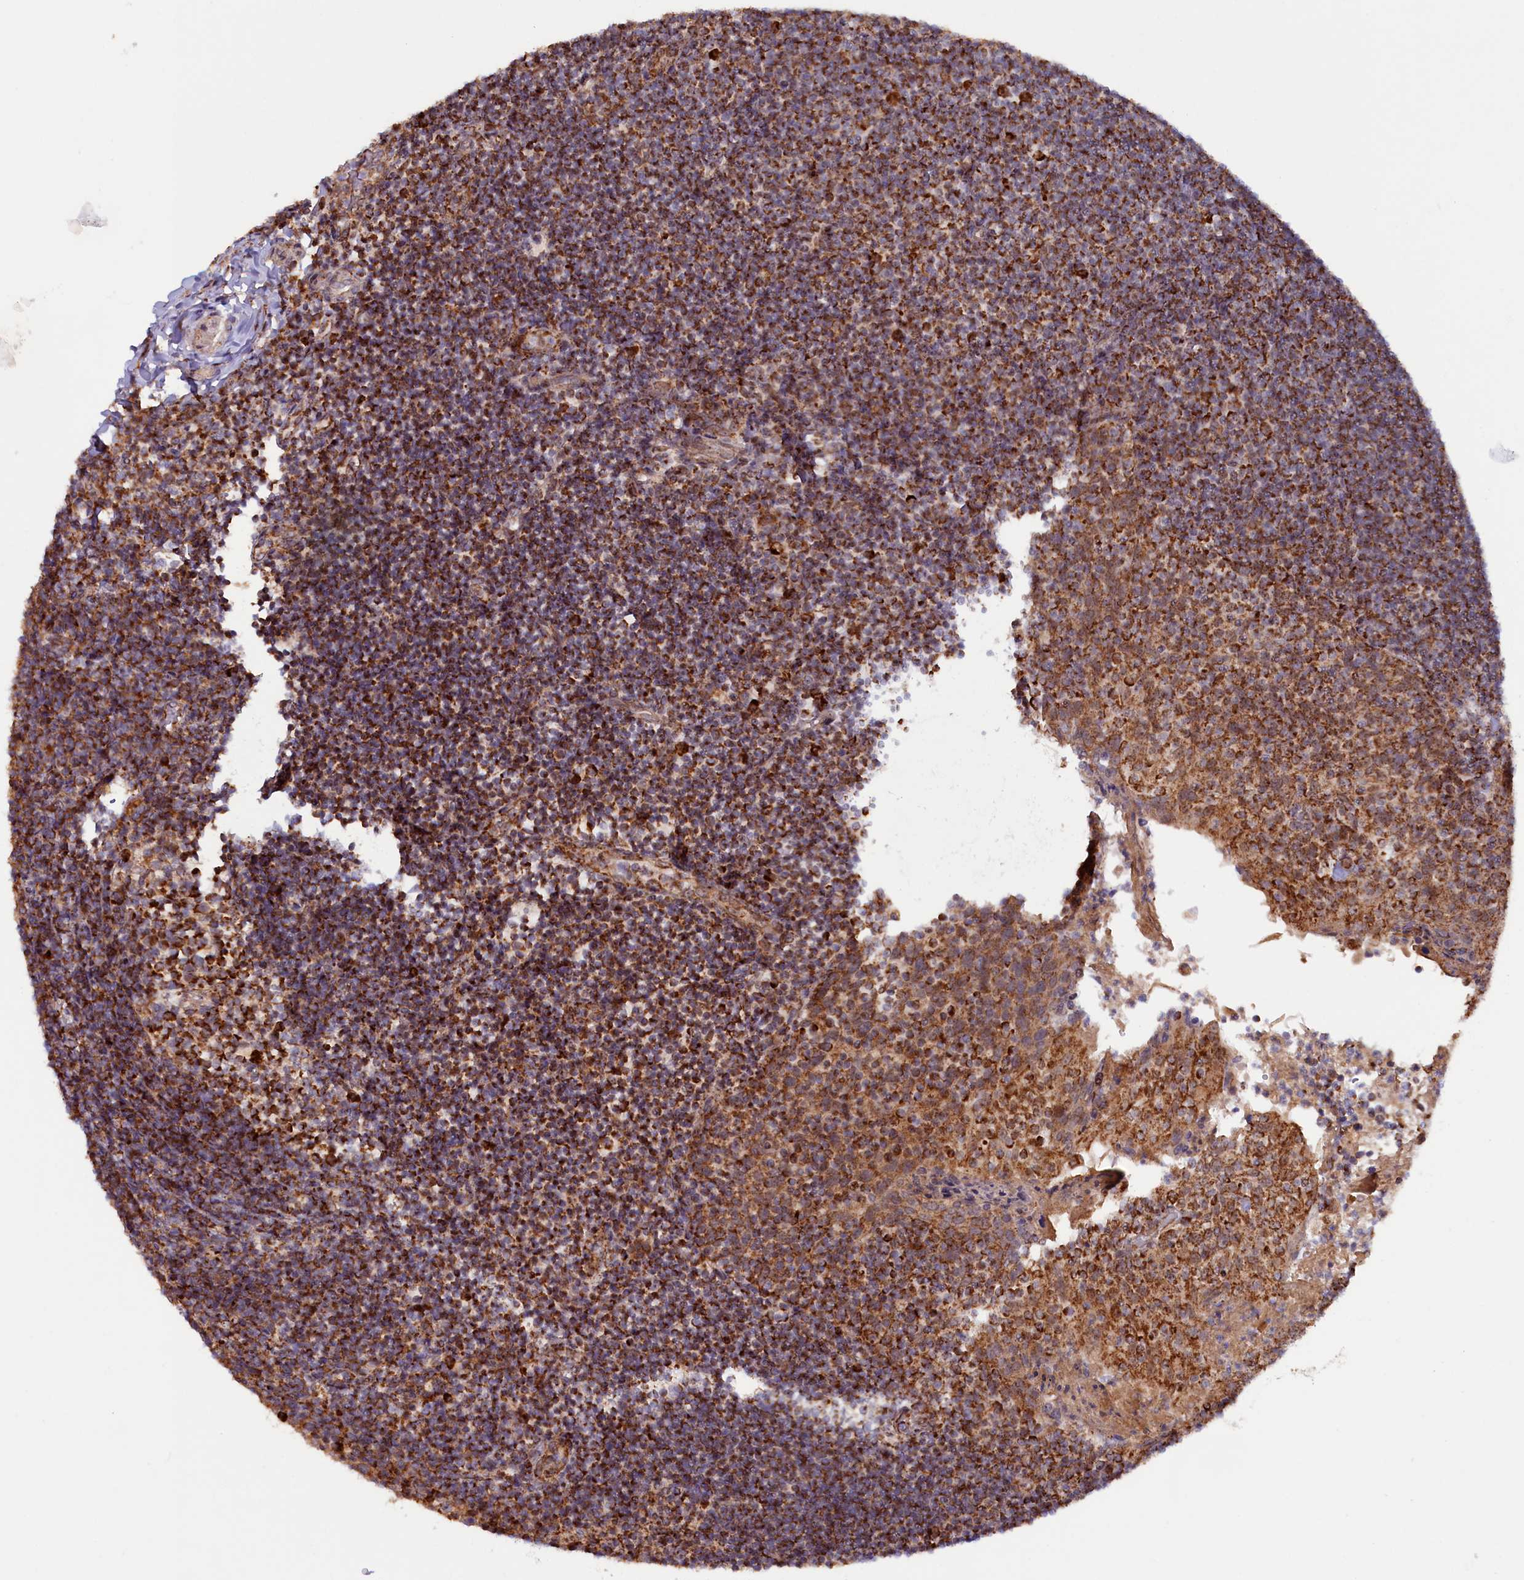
{"staining": {"intensity": "strong", "quantity": ">75%", "location": "cytoplasmic/membranous"}, "tissue": "tonsil", "cell_type": "Germinal center cells", "image_type": "normal", "snomed": [{"axis": "morphology", "description": "Normal tissue, NOS"}, {"axis": "topography", "description": "Tonsil"}], "caption": "Strong cytoplasmic/membranous positivity is seen in about >75% of germinal center cells in normal tonsil.", "gene": "DUS3L", "patient": {"sex": "female", "age": 10}}